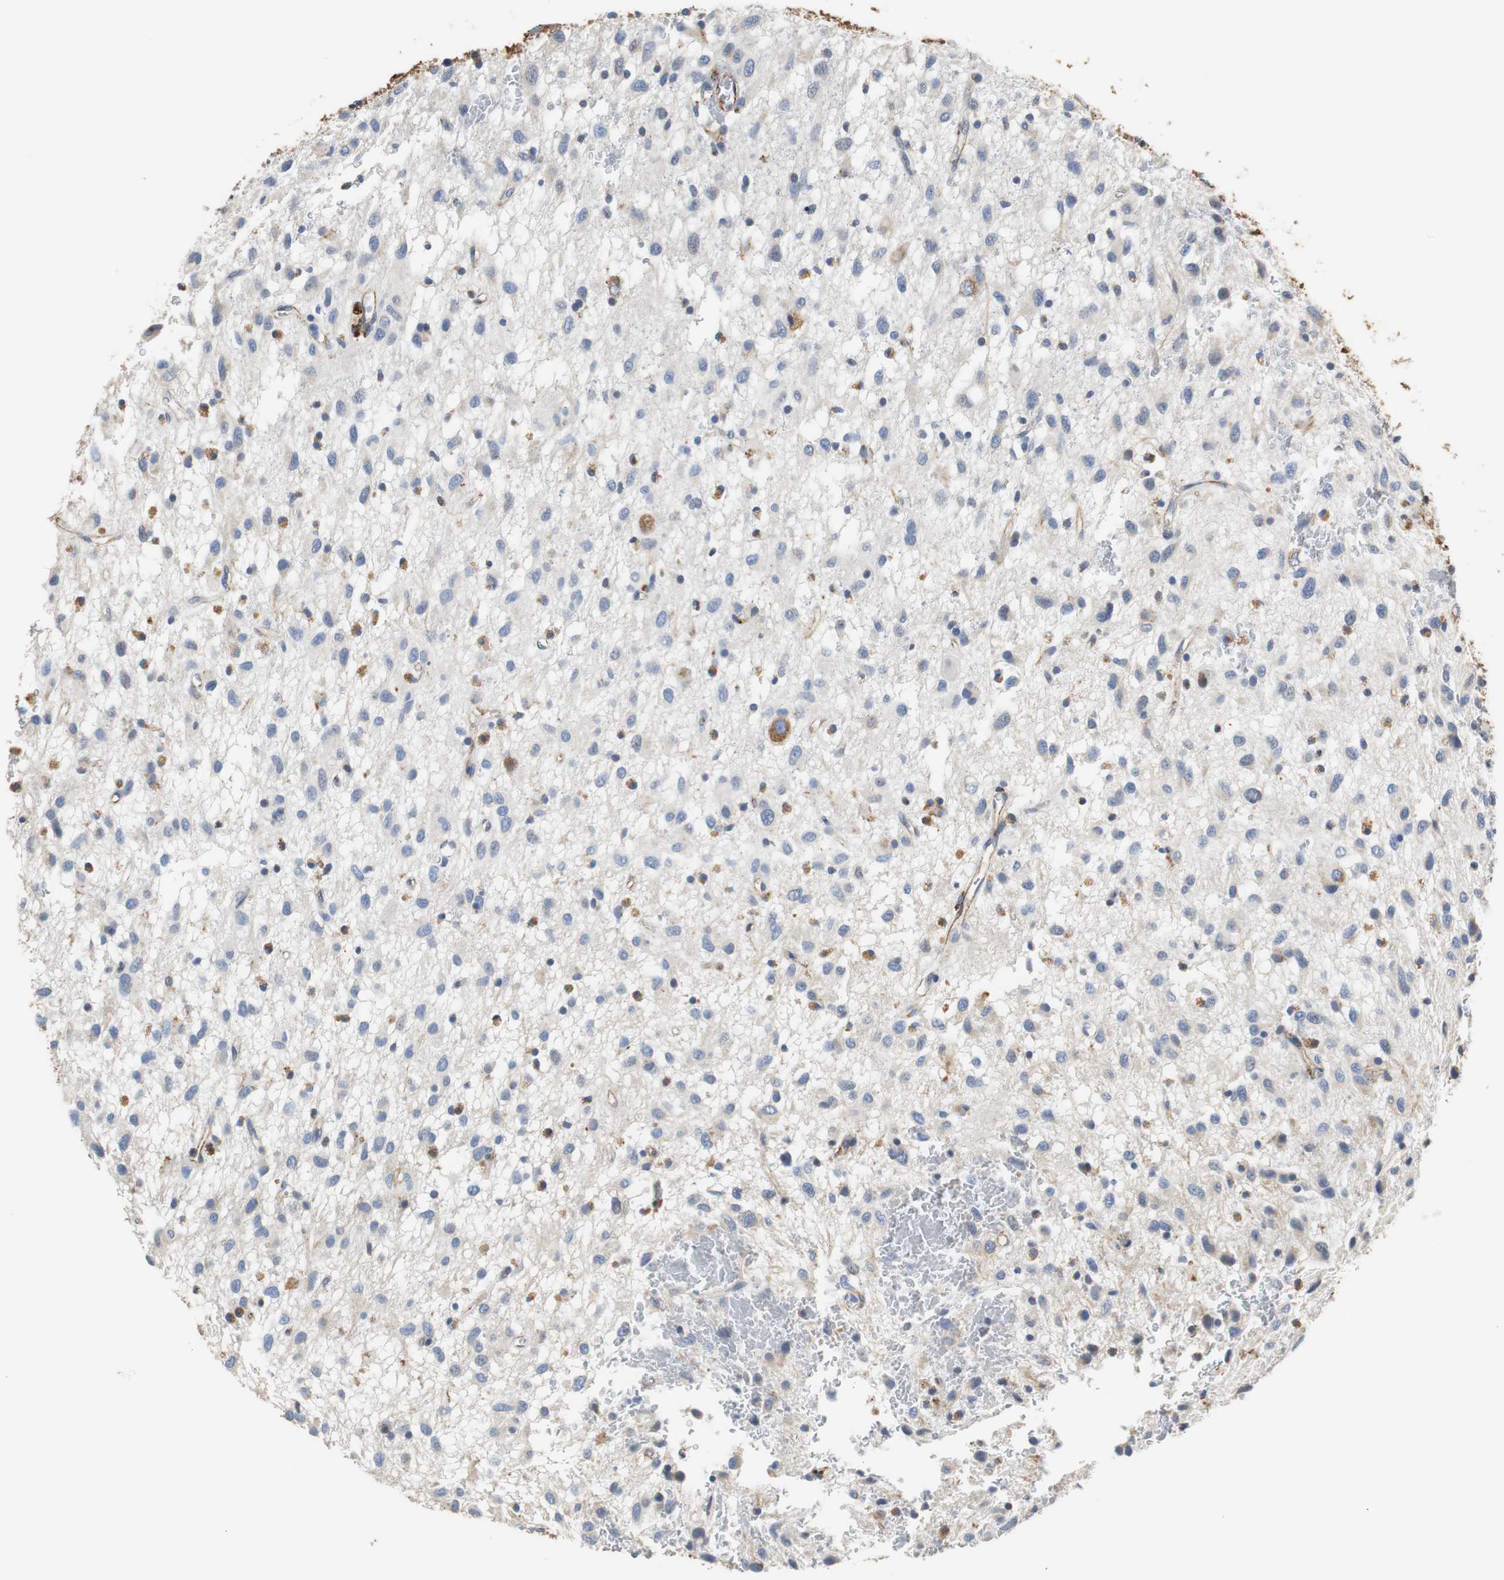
{"staining": {"intensity": "moderate", "quantity": "<25%", "location": "cytoplasmic/membranous"}, "tissue": "glioma", "cell_type": "Tumor cells", "image_type": "cancer", "snomed": [{"axis": "morphology", "description": "Glioma, malignant, Low grade"}, {"axis": "topography", "description": "Brain"}], "caption": "Human glioma stained for a protein (brown) displays moderate cytoplasmic/membranous positive expression in about <25% of tumor cells.", "gene": "PCK1", "patient": {"sex": "male", "age": 77}}